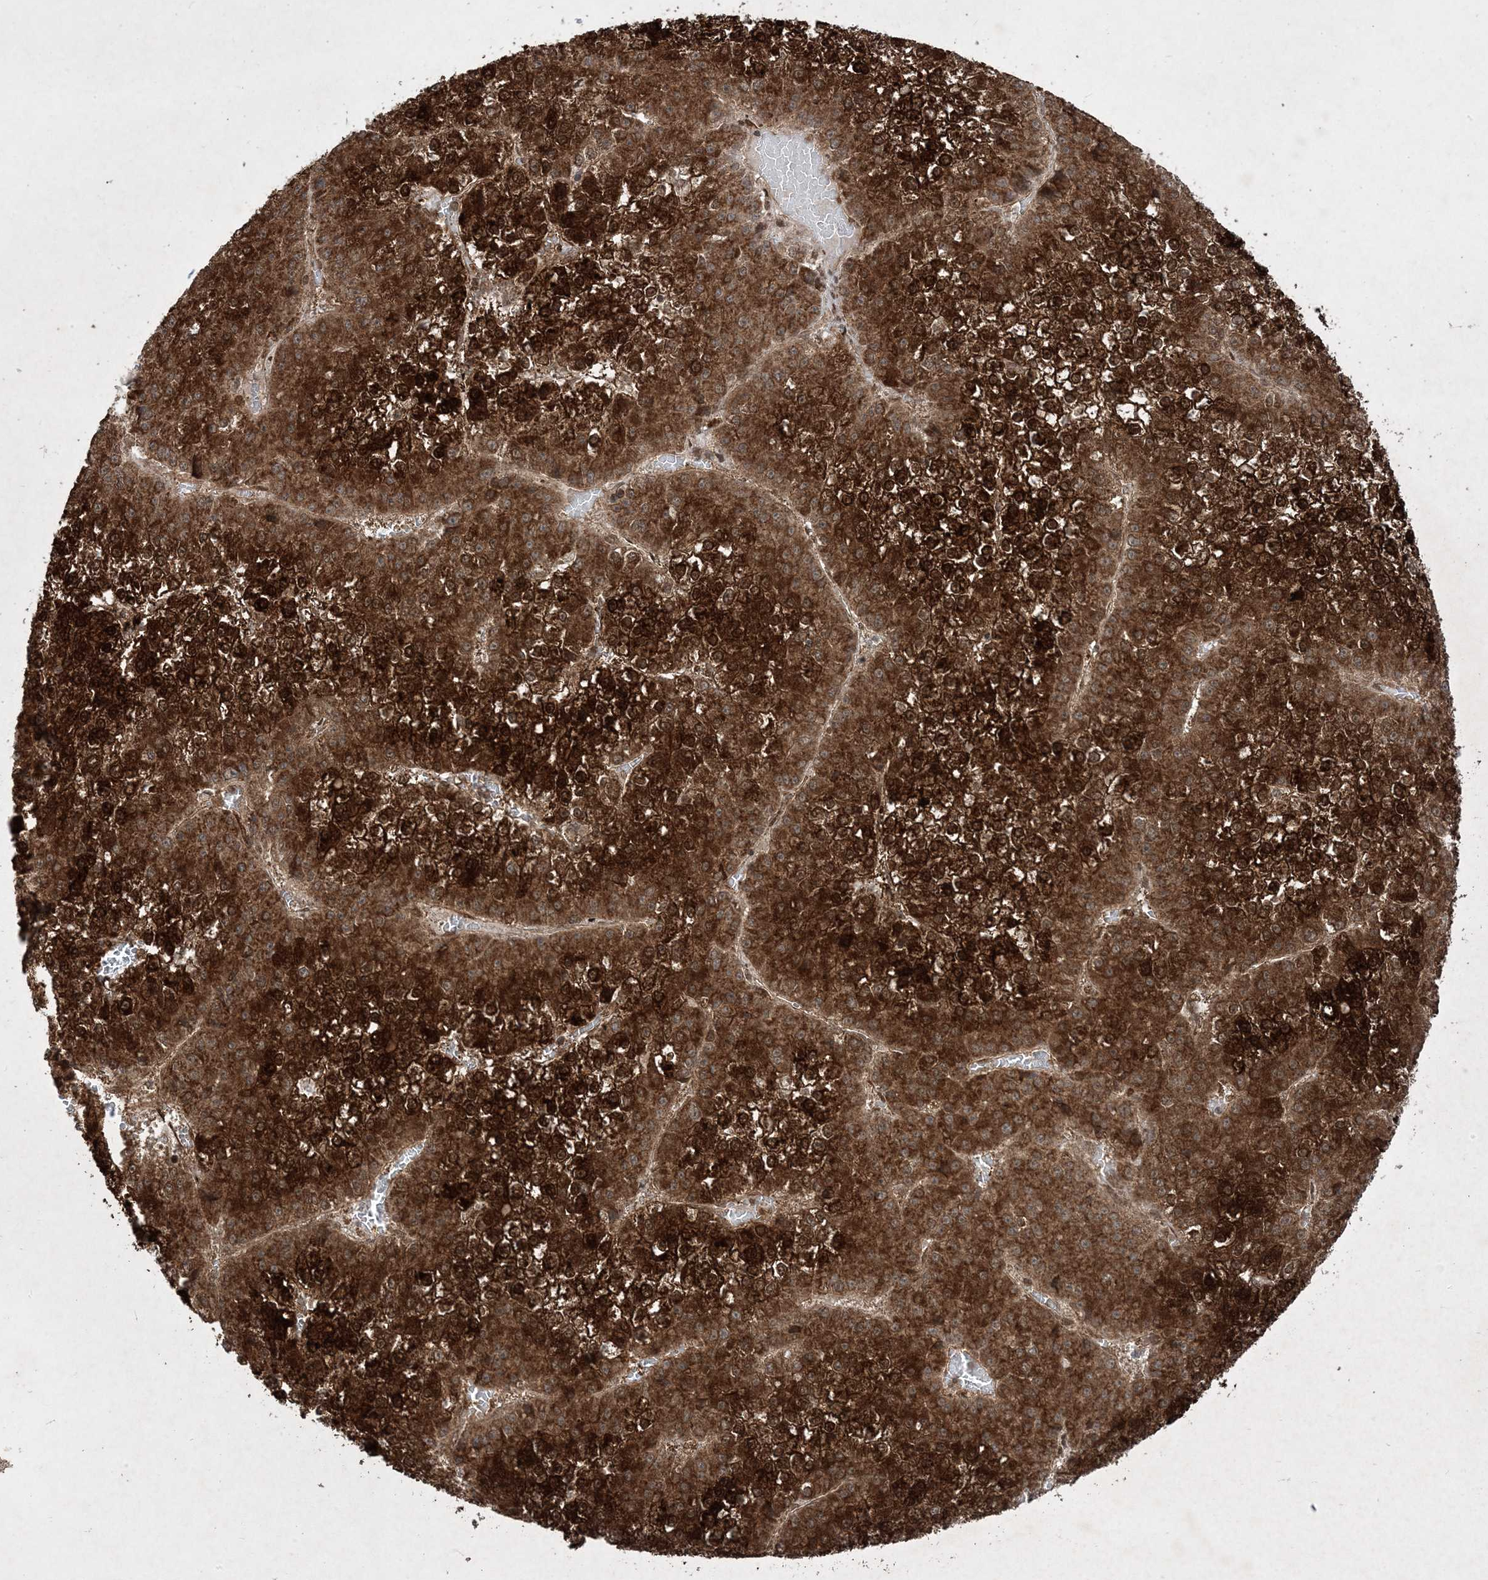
{"staining": {"intensity": "strong", "quantity": ">75%", "location": "cytoplasmic/membranous,nuclear"}, "tissue": "liver cancer", "cell_type": "Tumor cells", "image_type": "cancer", "snomed": [{"axis": "morphology", "description": "Carcinoma, Hepatocellular, NOS"}, {"axis": "topography", "description": "Liver"}], "caption": "The immunohistochemical stain labels strong cytoplasmic/membranous and nuclear expression in tumor cells of liver cancer (hepatocellular carcinoma) tissue.", "gene": "PLEKHM2", "patient": {"sex": "female", "age": 73}}